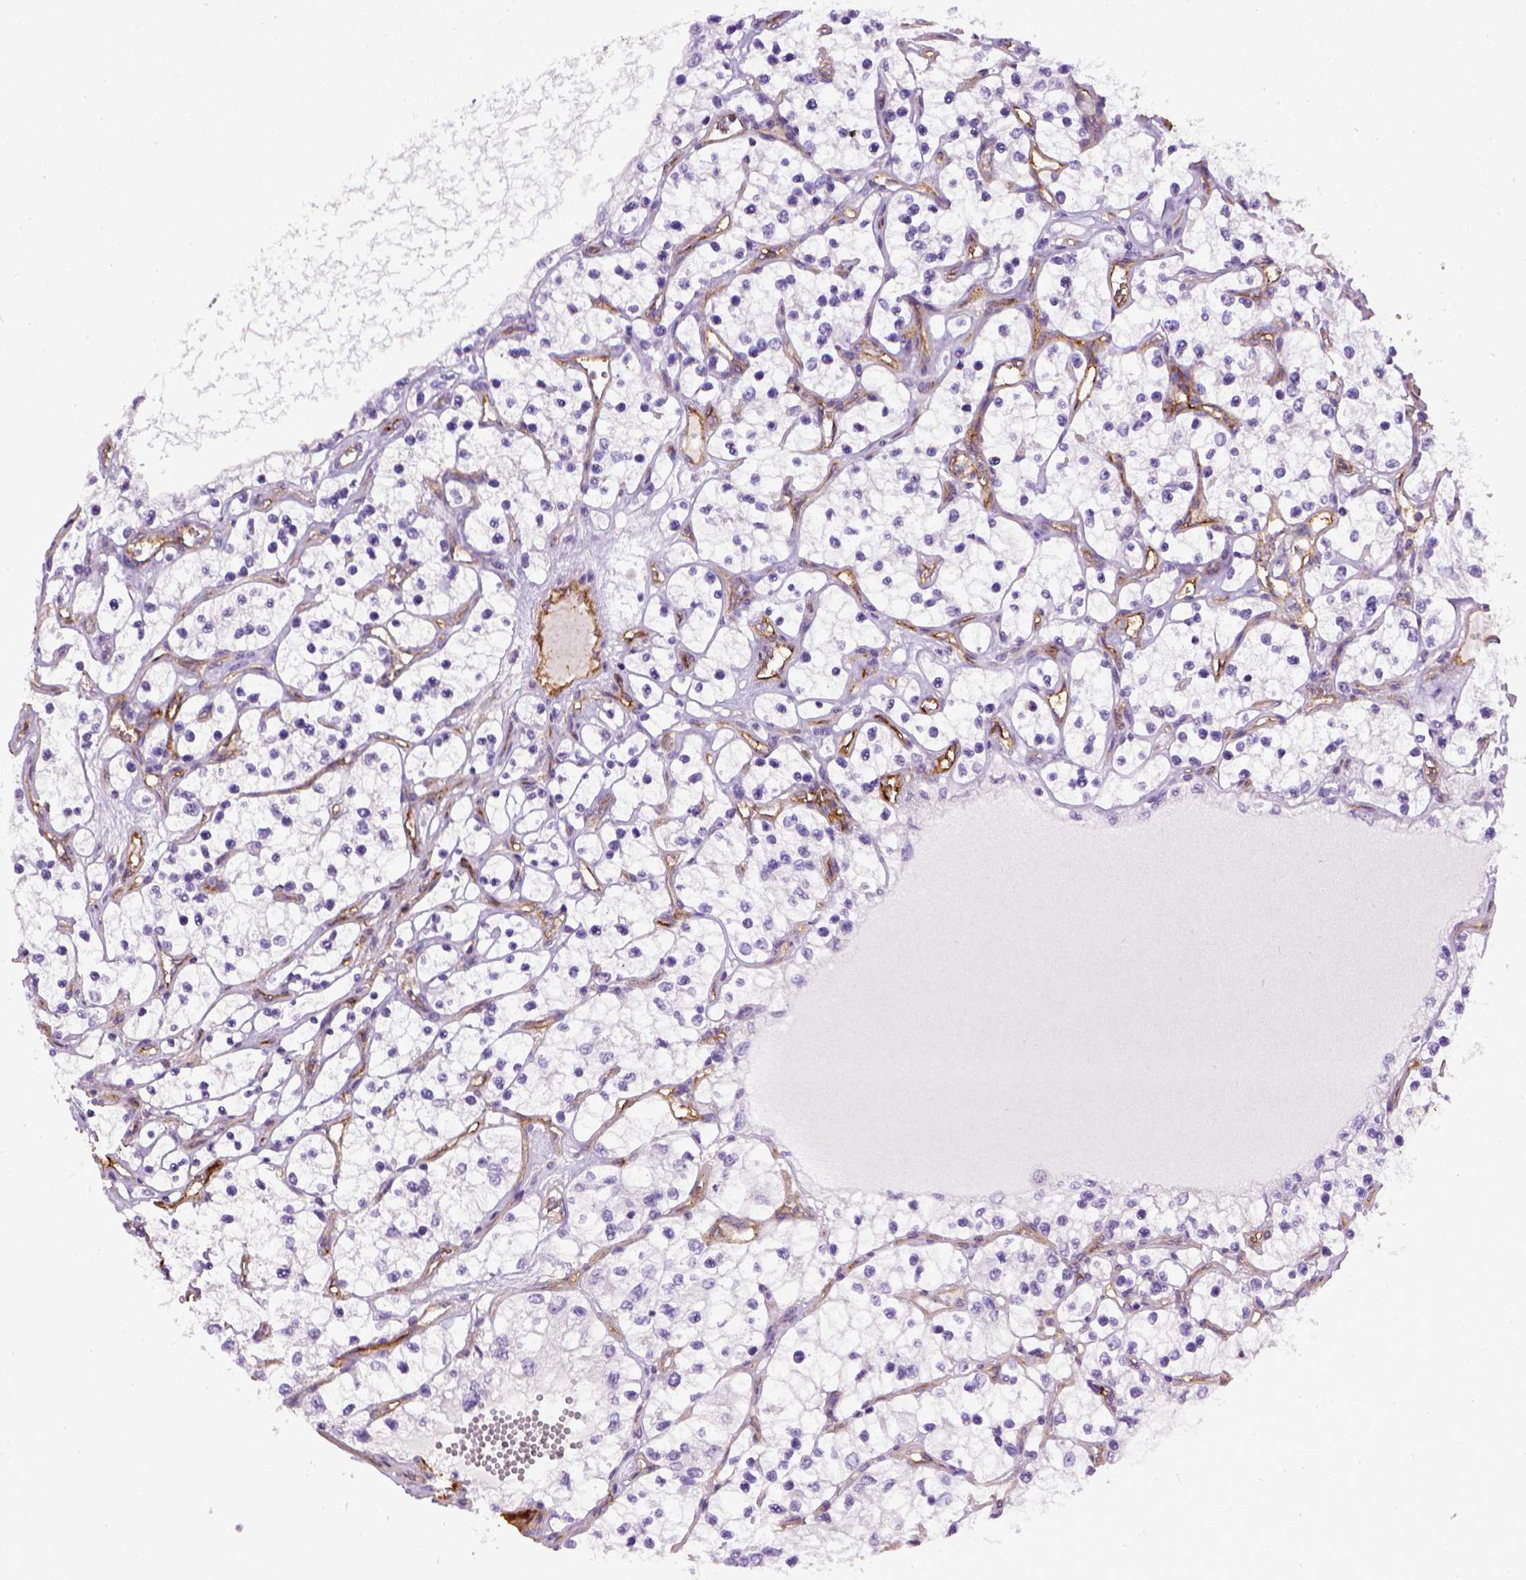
{"staining": {"intensity": "negative", "quantity": "none", "location": "none"}, "tissue": "renal cancer", "cell_type": "Tumor cells", "image_type": "cancer", "snomed": [{"axis": "morphology", "description": "Adenocarcinoma, NOS"}, {"axis": "topography", "description": "Kidney"}], "caption": "IHC photomicrograph of neoplastic tissue: renal cancer (adenocarcinoma) stained with DAB displays no significant protein staining in tumor cells. (Immunohistochemistry, brightfield microscopy, high magnification).", "gene": "ENG", "patient": {"sex": "female", "age": 69}}